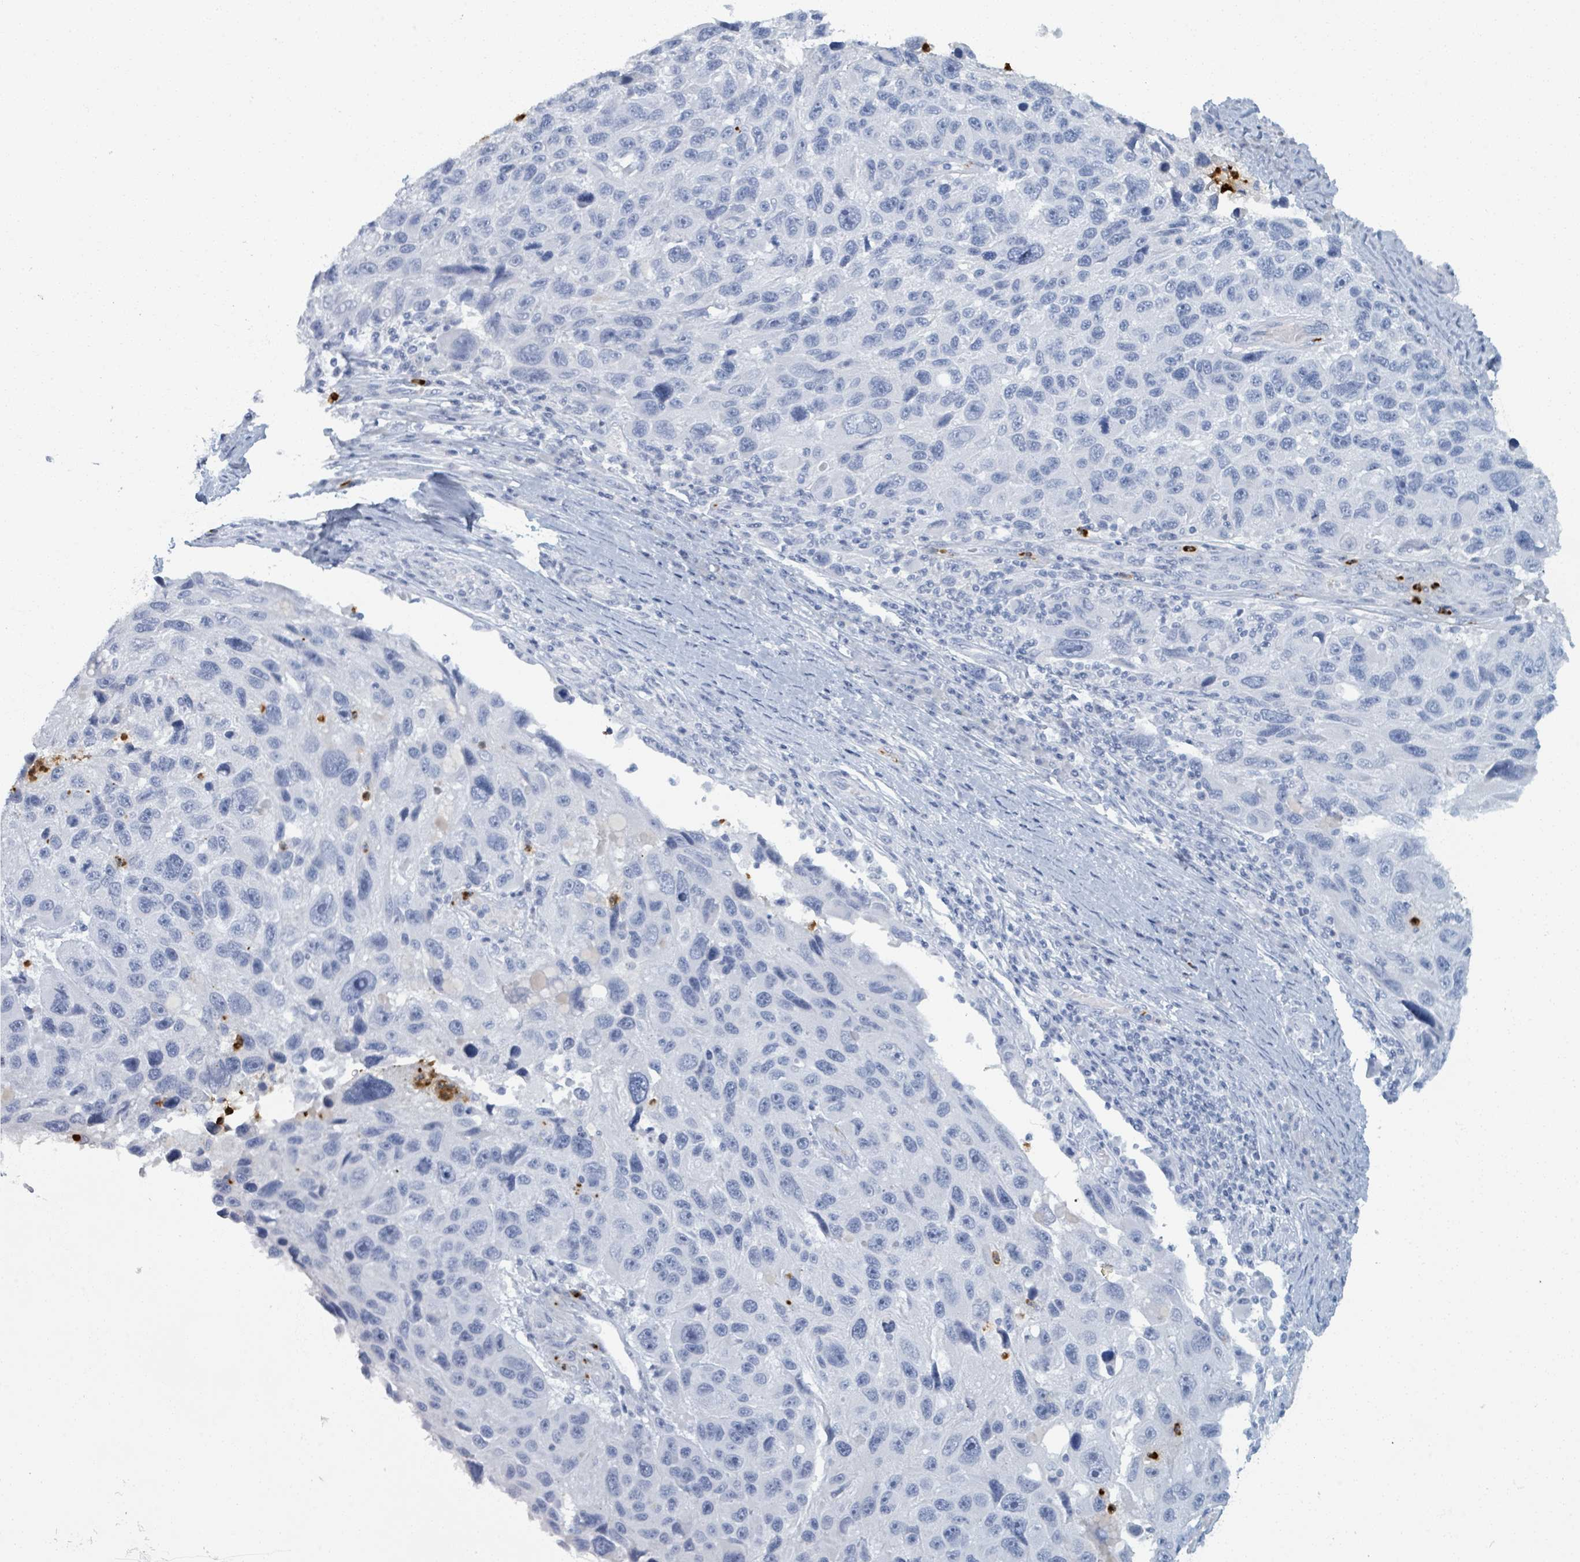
{"staining": {"intensity": "negative", "quantity": "none", "location": "none"}, "tissue": "melanoma", "cell_type": "Tumor cells", "image_type": "cancer", "snomed": [{"axis": "morphology", "description": "Malignant melanoma, NOS"}, {"axis": "topography", "description": "Skin"}], "caption": "This is an immunohistochemistry (IHC) photomicrograph of human melanoma. There is no positivity in tumor cells.", "gene": "DEFA4", "patient": {"sex": "male", "age": 53}}